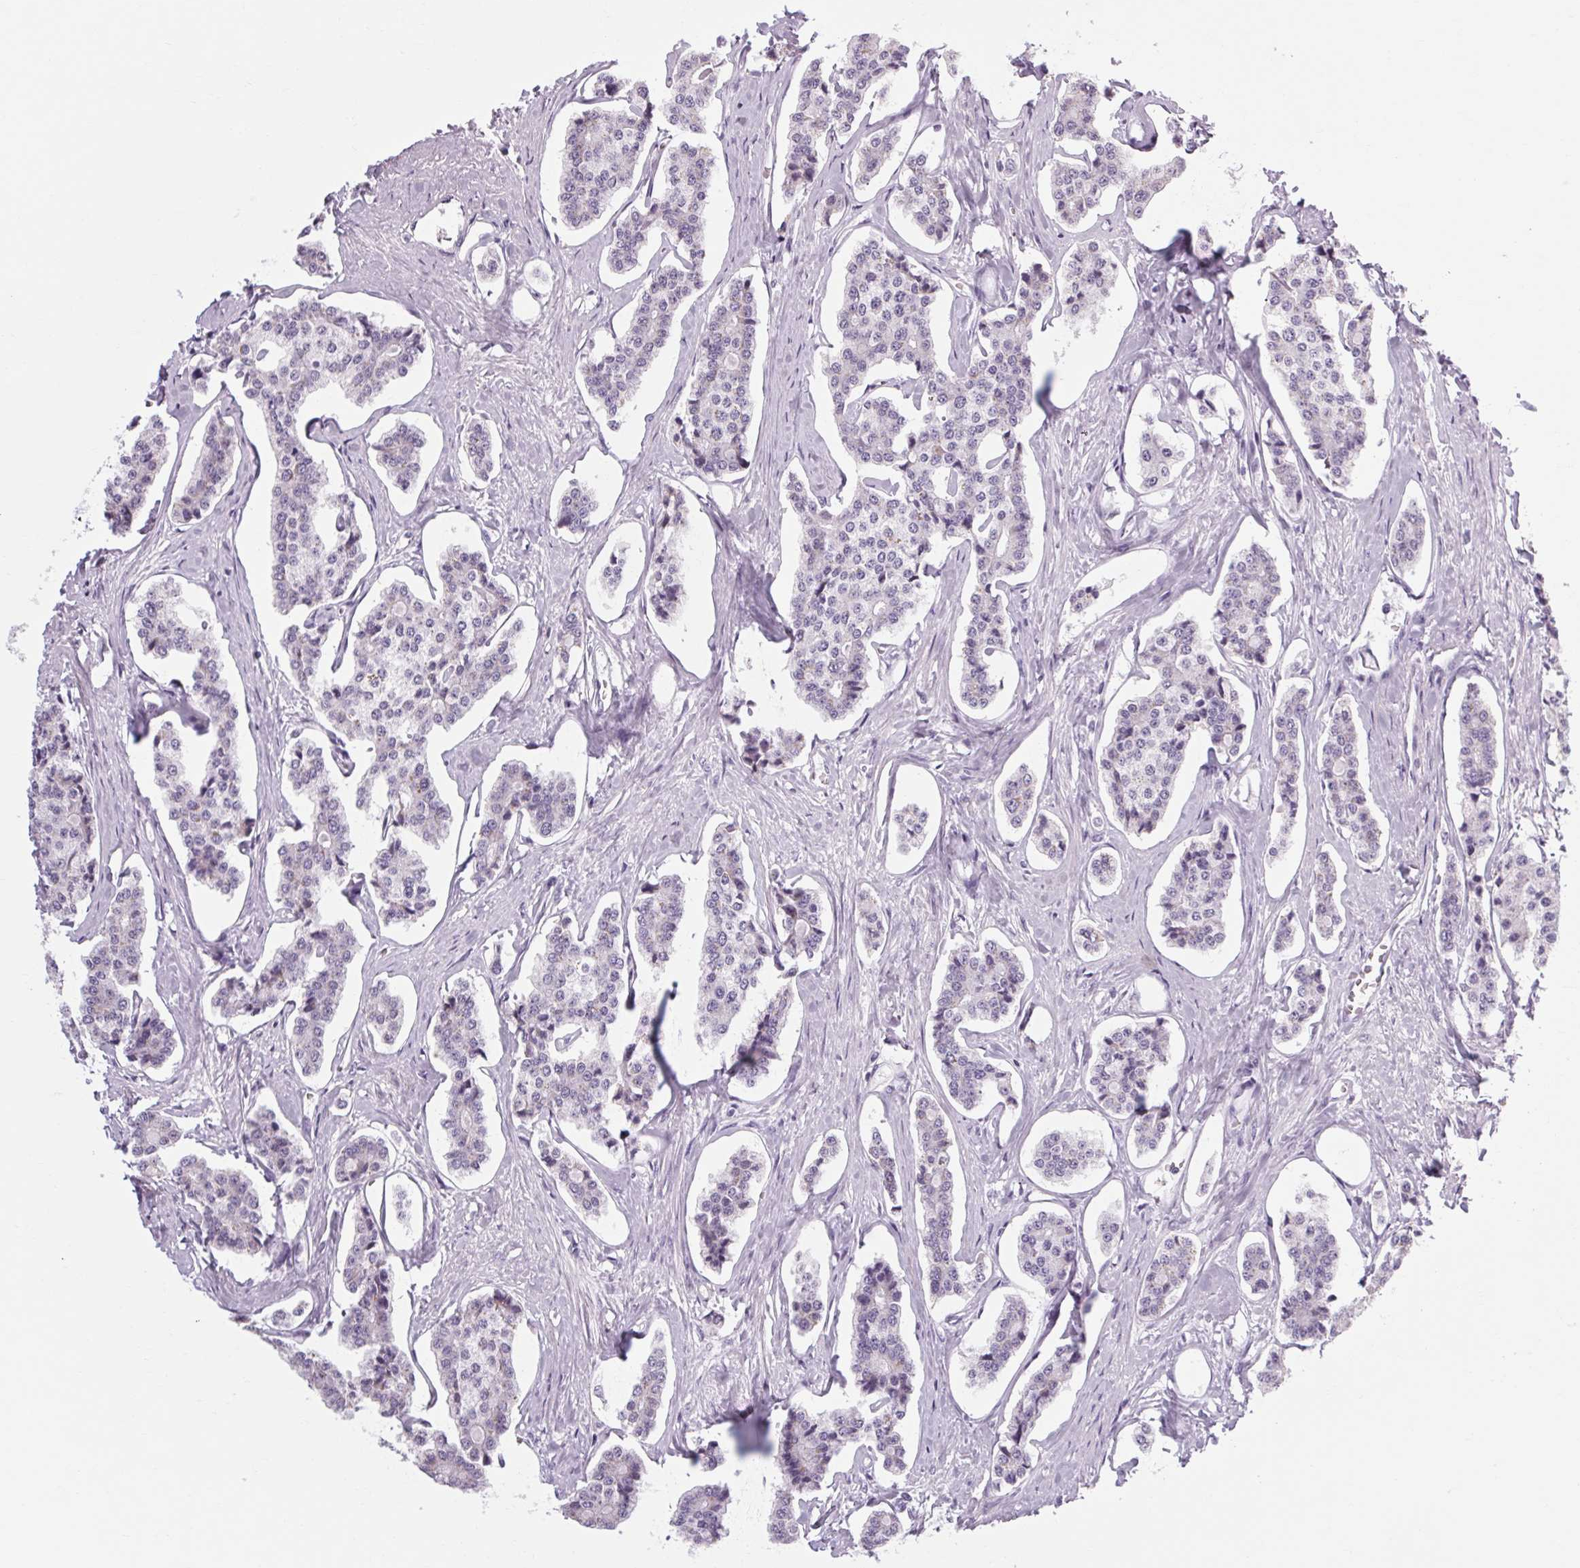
{"staining": {"intensity": "negative", "quantity": "none", "location": "none"}, "tissue": "carcinoid", "cell_type": "Tumor cells", "image_type": "cancer", "snomed": [{"axis": "morphology", "description": "Carcinoid, malignant, NOS"}, {"axis": "topography", "description": "Small intestine"}], "caption": "Tumor cells show no significant protein positivity in carcinoid (malignant).", "gene": "POMC", "patient": {"sex": "female", "age": 65}}